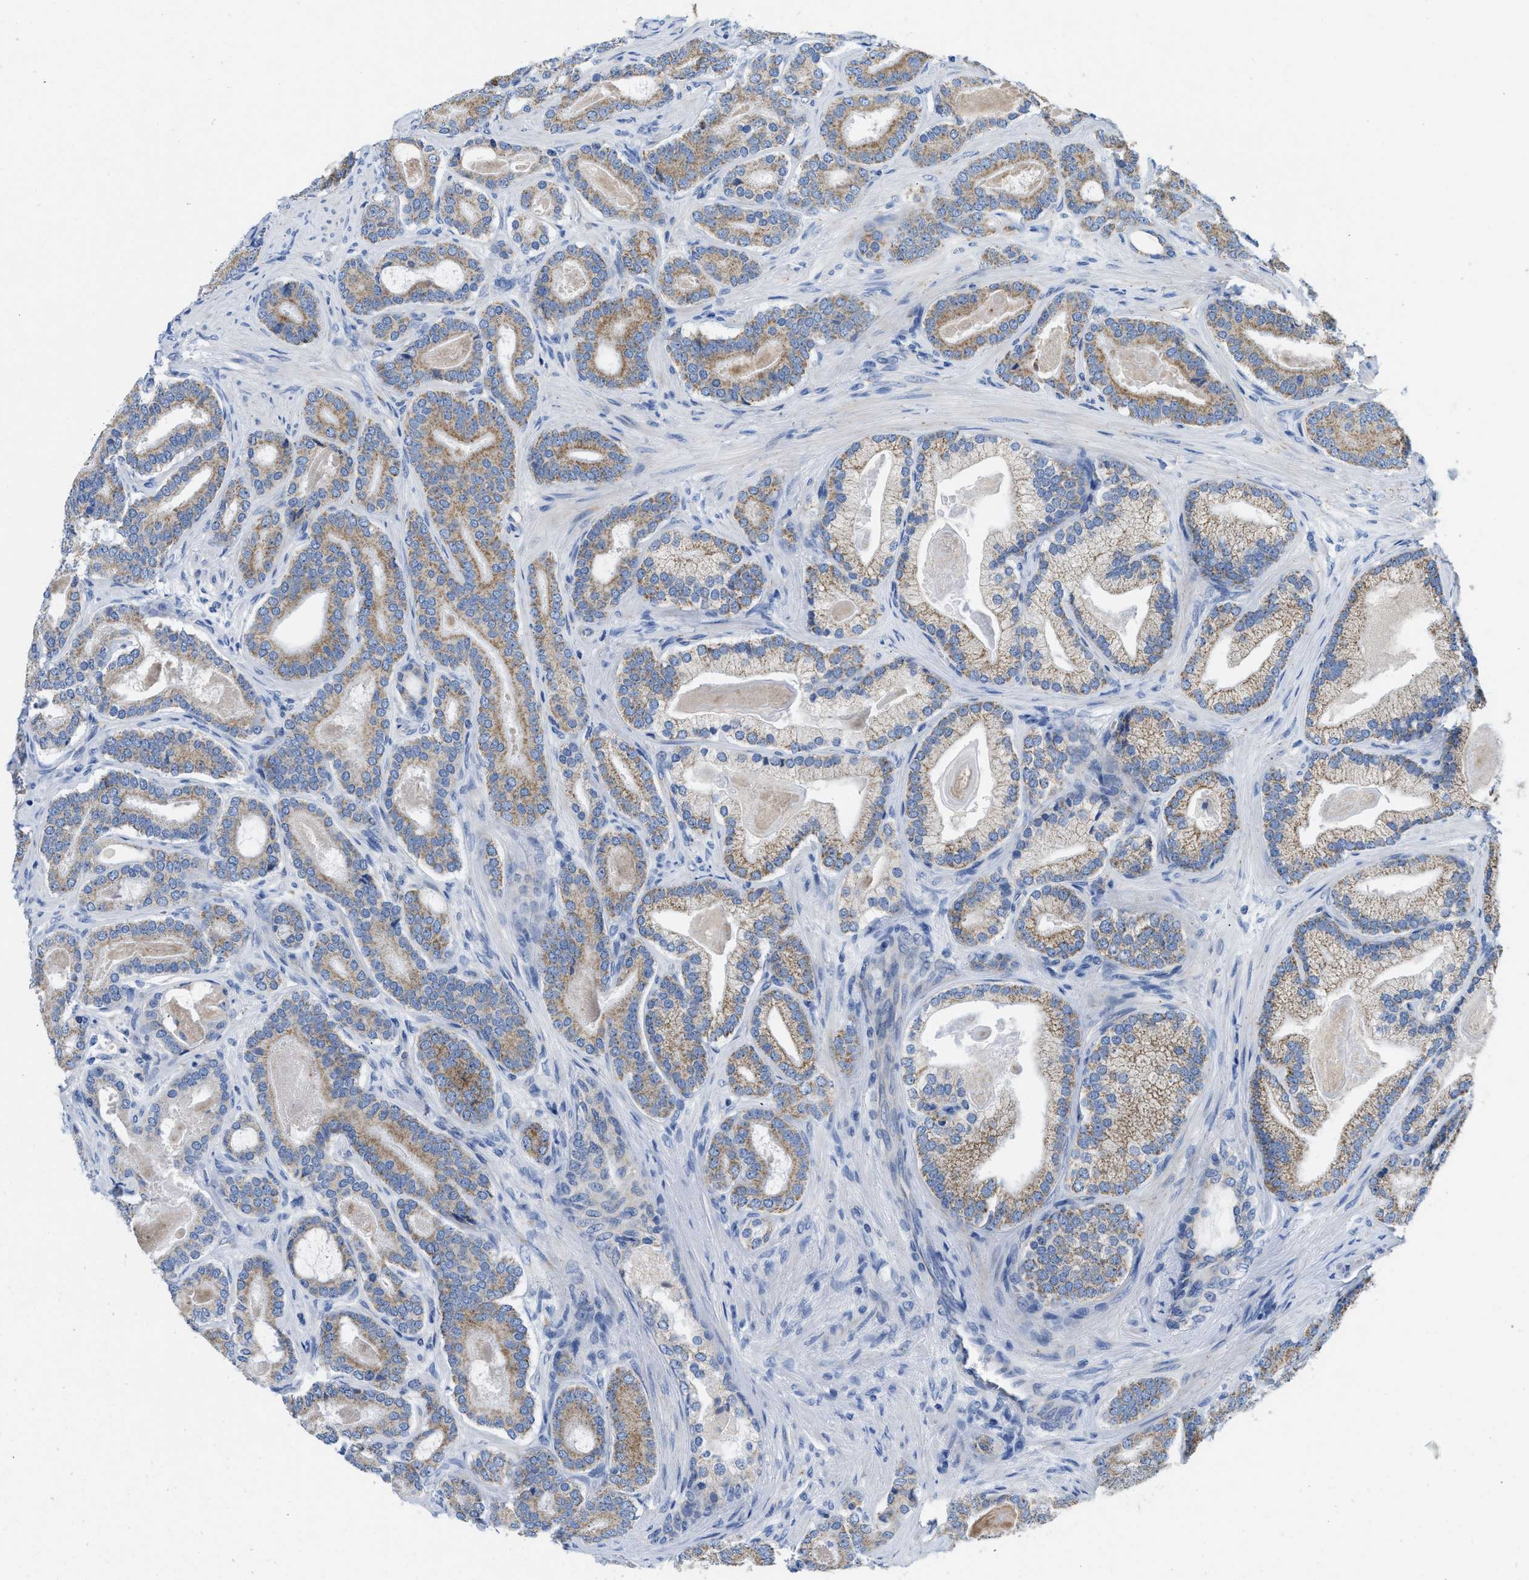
{"staining": {"intensity": "moderate", "quantity": ">75%", "location": "cytoplasmic/membranous"}, "tissue": "prostate cancer", "cell_type": "Tumor cells", "image_type": "cancer", "snomed": [{"axis": "morphology", "description": "Adenocarcinoma, High grade"}, {"axis": "topography", "description": "Prostate"}], "caption": "Immunohistochemistry (IHC) (DAB) staining of human prostate cancer exhibits moderate cytoplasmic/membranous protein positivity in about >75% of tumor cells.", "gene": "SLC25A13", "patient": {"sex": "male", "age": 60}}